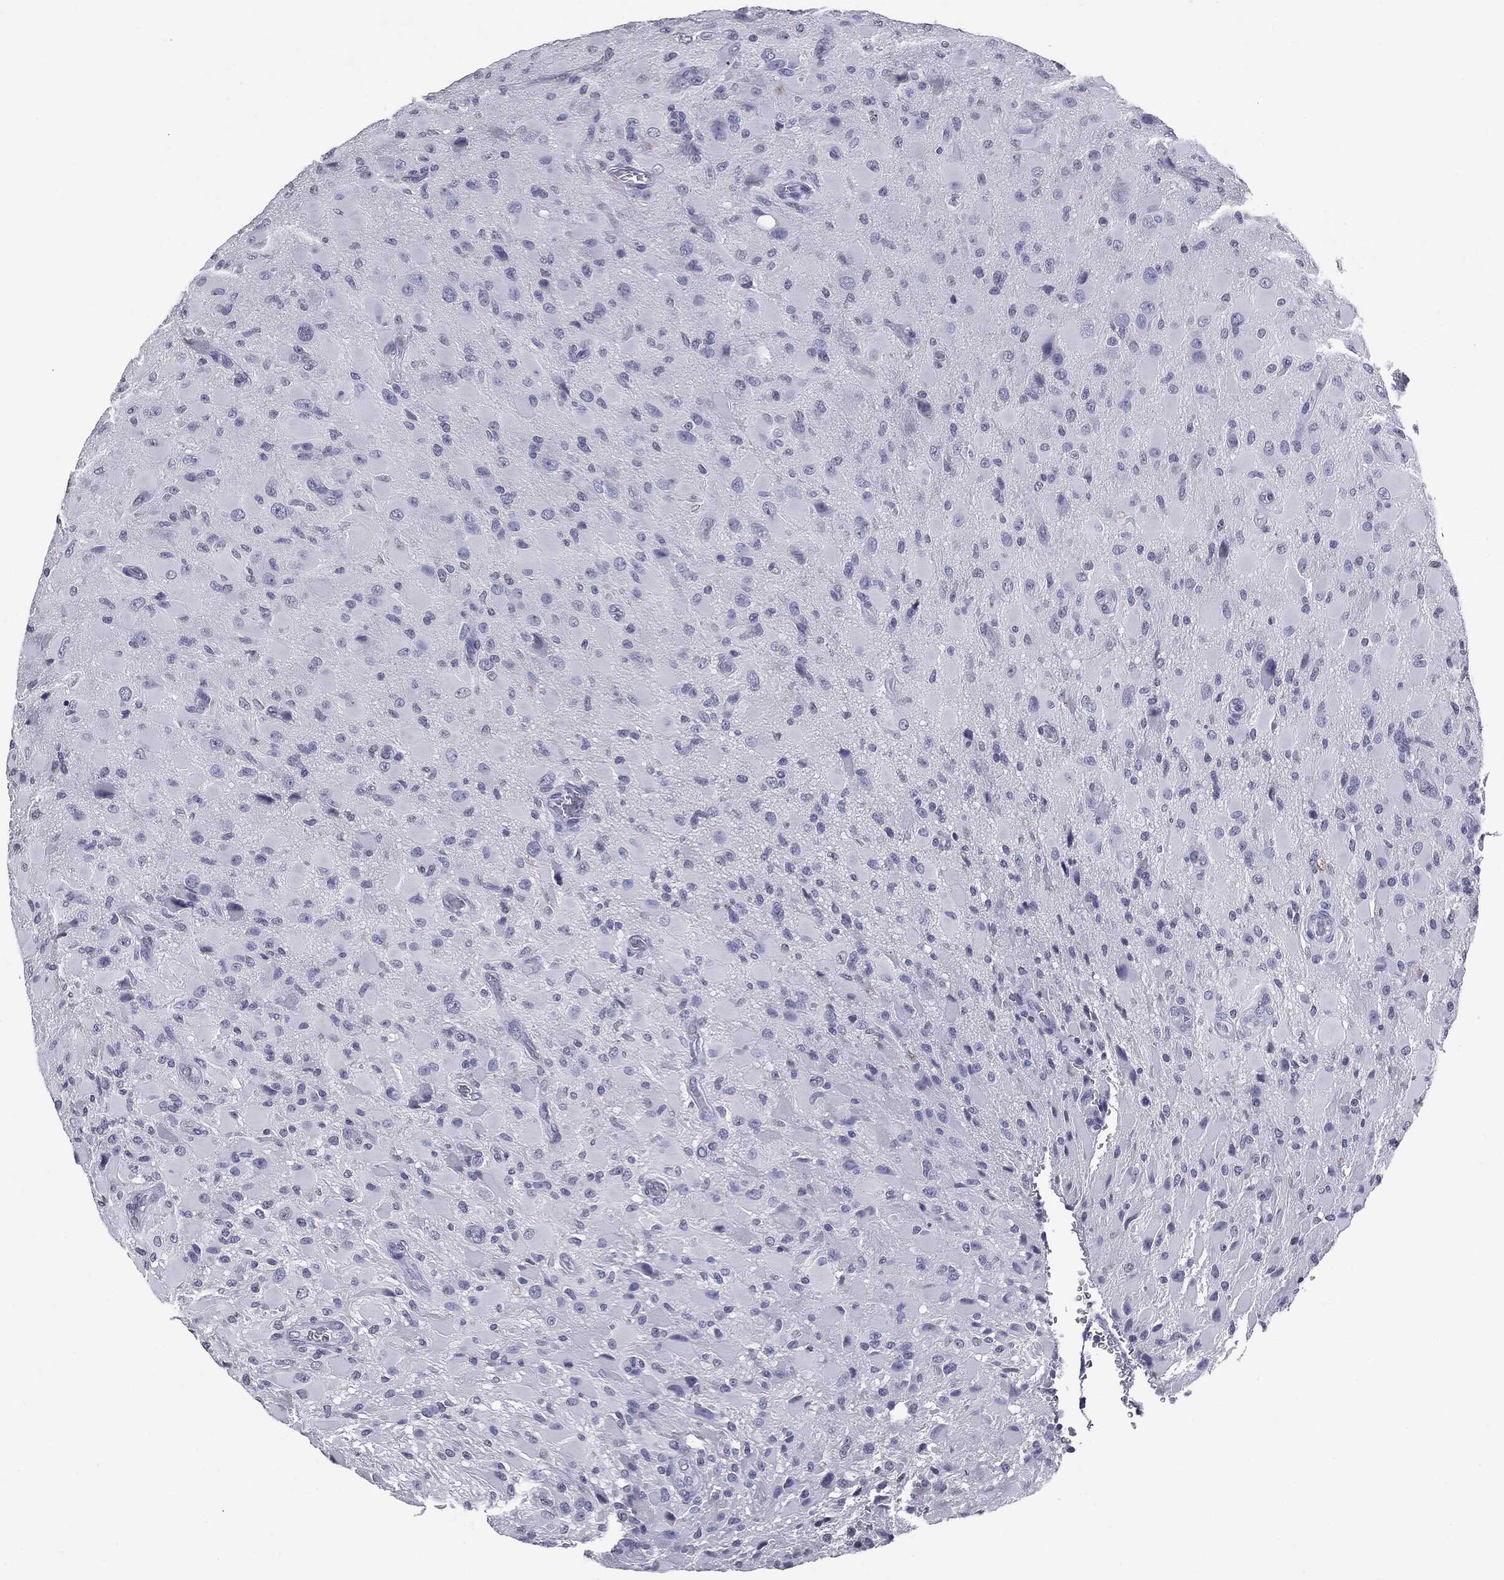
{"staining": {"intensity": "negative", "quantity": "none", "location": "none"}, "tissue": "glioma", "cell_type": "Tumor cells", "image_type": "cancer", "snomed": [{"axis": "morphology", "description": "Glioma, malignant, High grade"}, {"axis": "topography", "description": "Cerebral cortex"}], "caption": "A high-resolution image shows immunohistochemistry (IHC) staining of malignant glioma (high-grade), which demonstrates no significant staining in tumor cells.", "gene": "SERPINB4", "patient": {"sex": "male", "age": 35}}